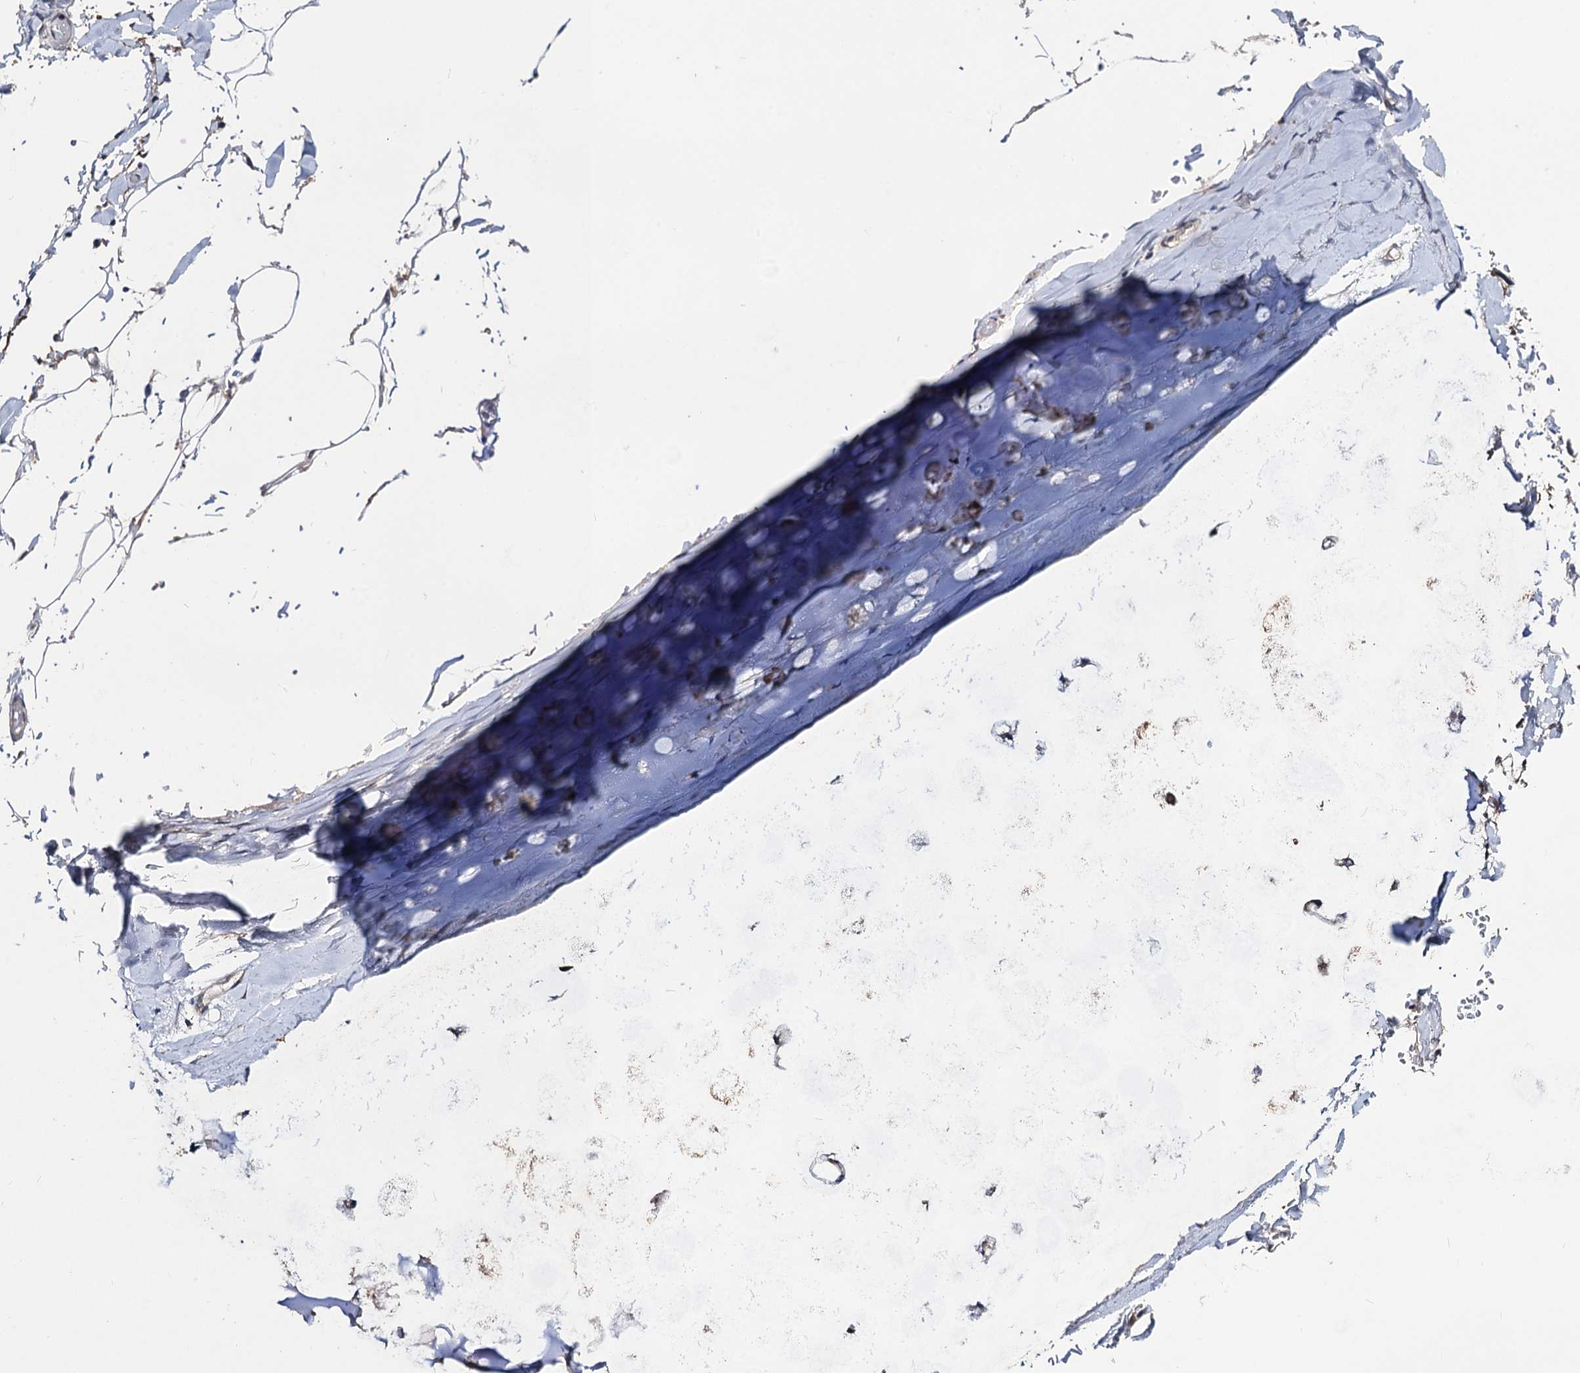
{"staining": {"intensity": "negative", "quantity": "none", "location": "none"}, "tissue": "adipose tissue", "cell_type": "Adipocytes", "image_type": "normal", "snomed": [{"axis": "morphology", "description": "Normal tissue, NOS"}, {"axis": "topography", "description": "Bronchus"}], "caption": "This is a image of IHC staining of normal adipose tissue, which shows no positivity in adipocytes.", "gene": "VPS37D", "patient": {"sex": "male", "age": 66}}